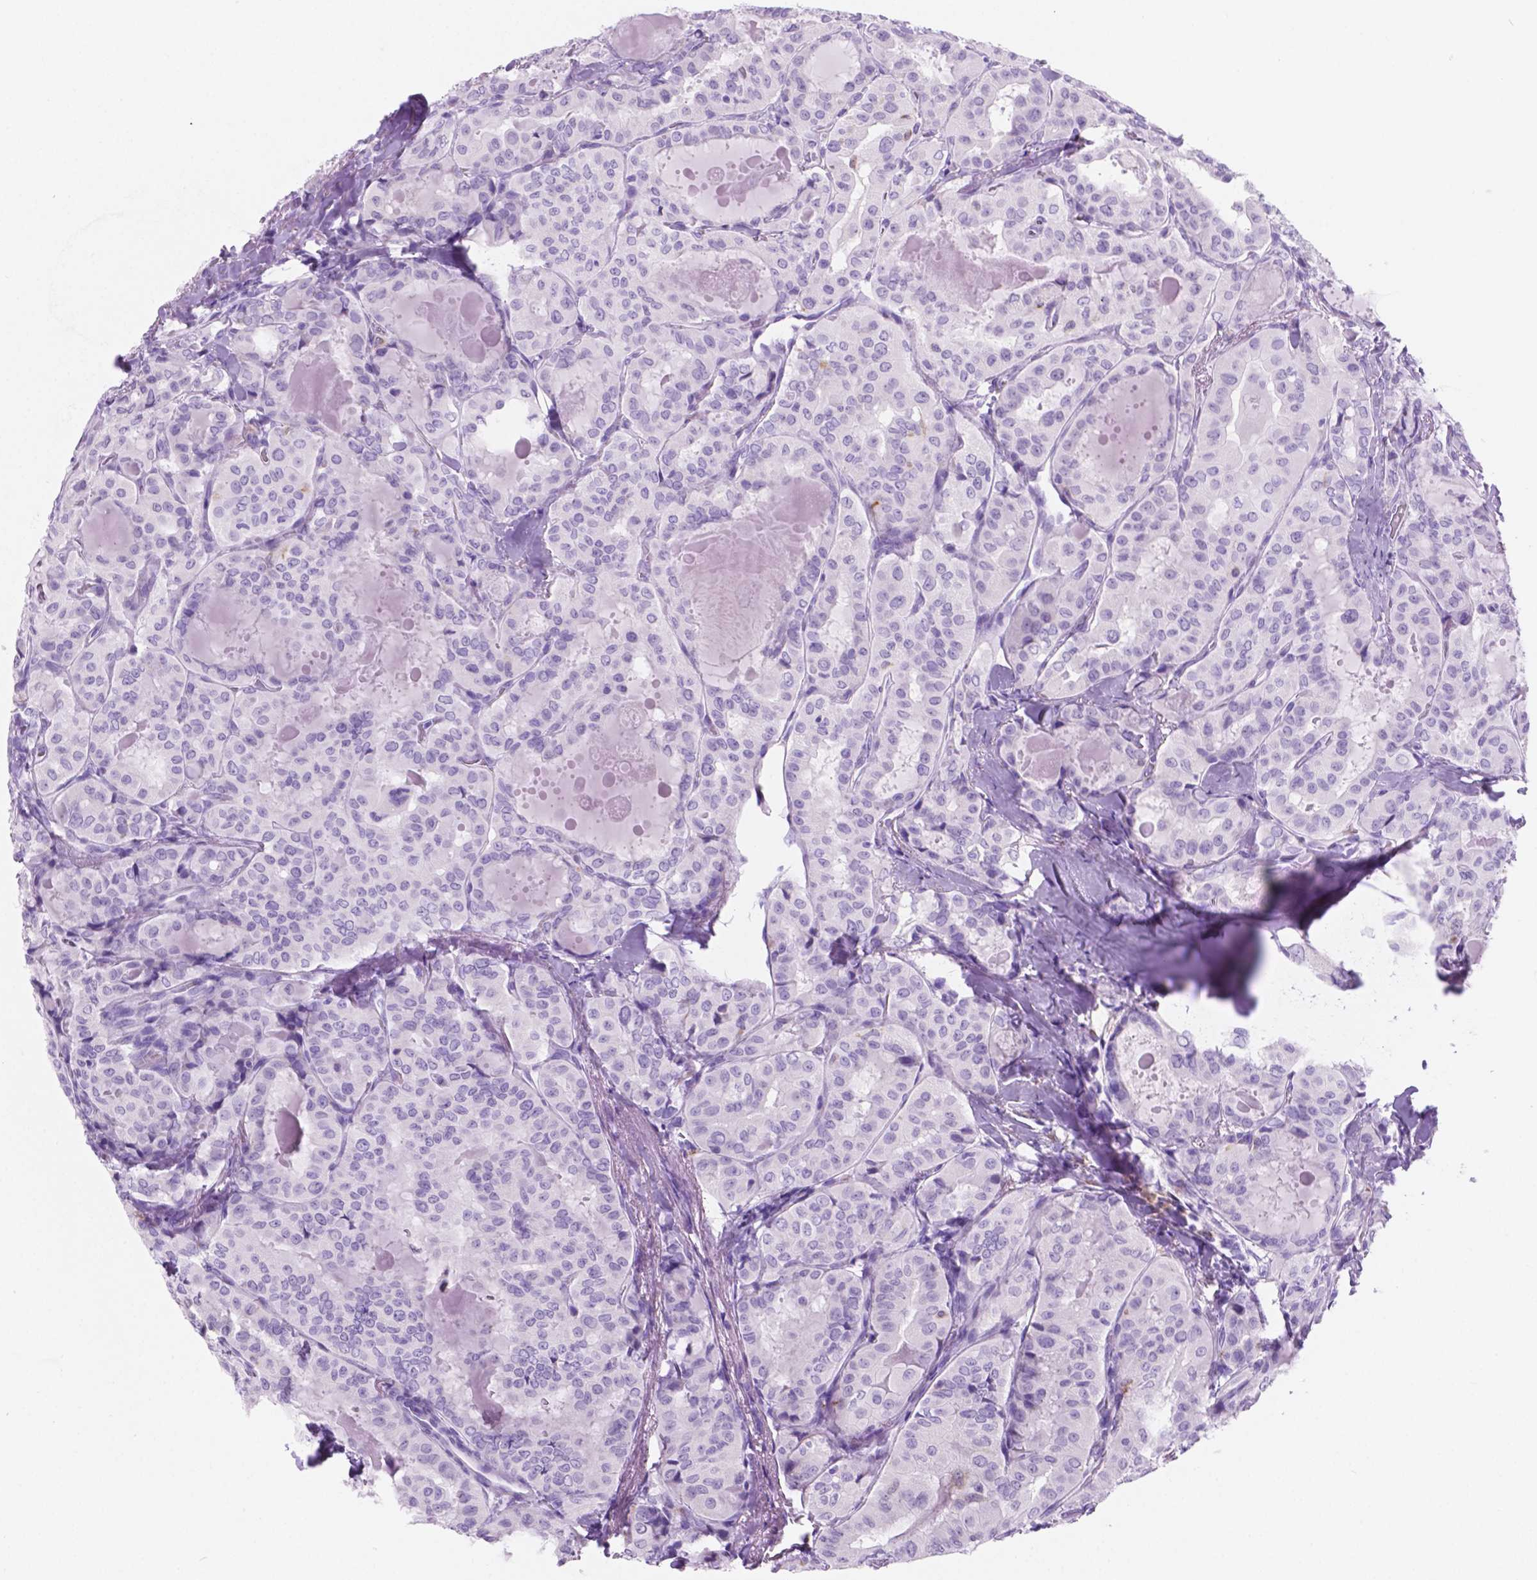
{"staining": {"intensity": "negative", "quantity": "none", "location": "none"}, "tissue": "thyroid cancer", "cell_type": "Tumor cells", "image_type": "cancer", "snomed": [{"axis": "morphology", "description": "Papillary adenocarcinoma, NOS"}, {"axis": "topography", "description": "Thyroid gland"}], "caption": "This histopathology image is of thyroid cancer stained with IHC to label a protein in brown with the nuclei are counter-stained blue. There is no expression in tumor cells.", "gene": "GRIN2B", "patient": {"sex": "female", "age": 41}}